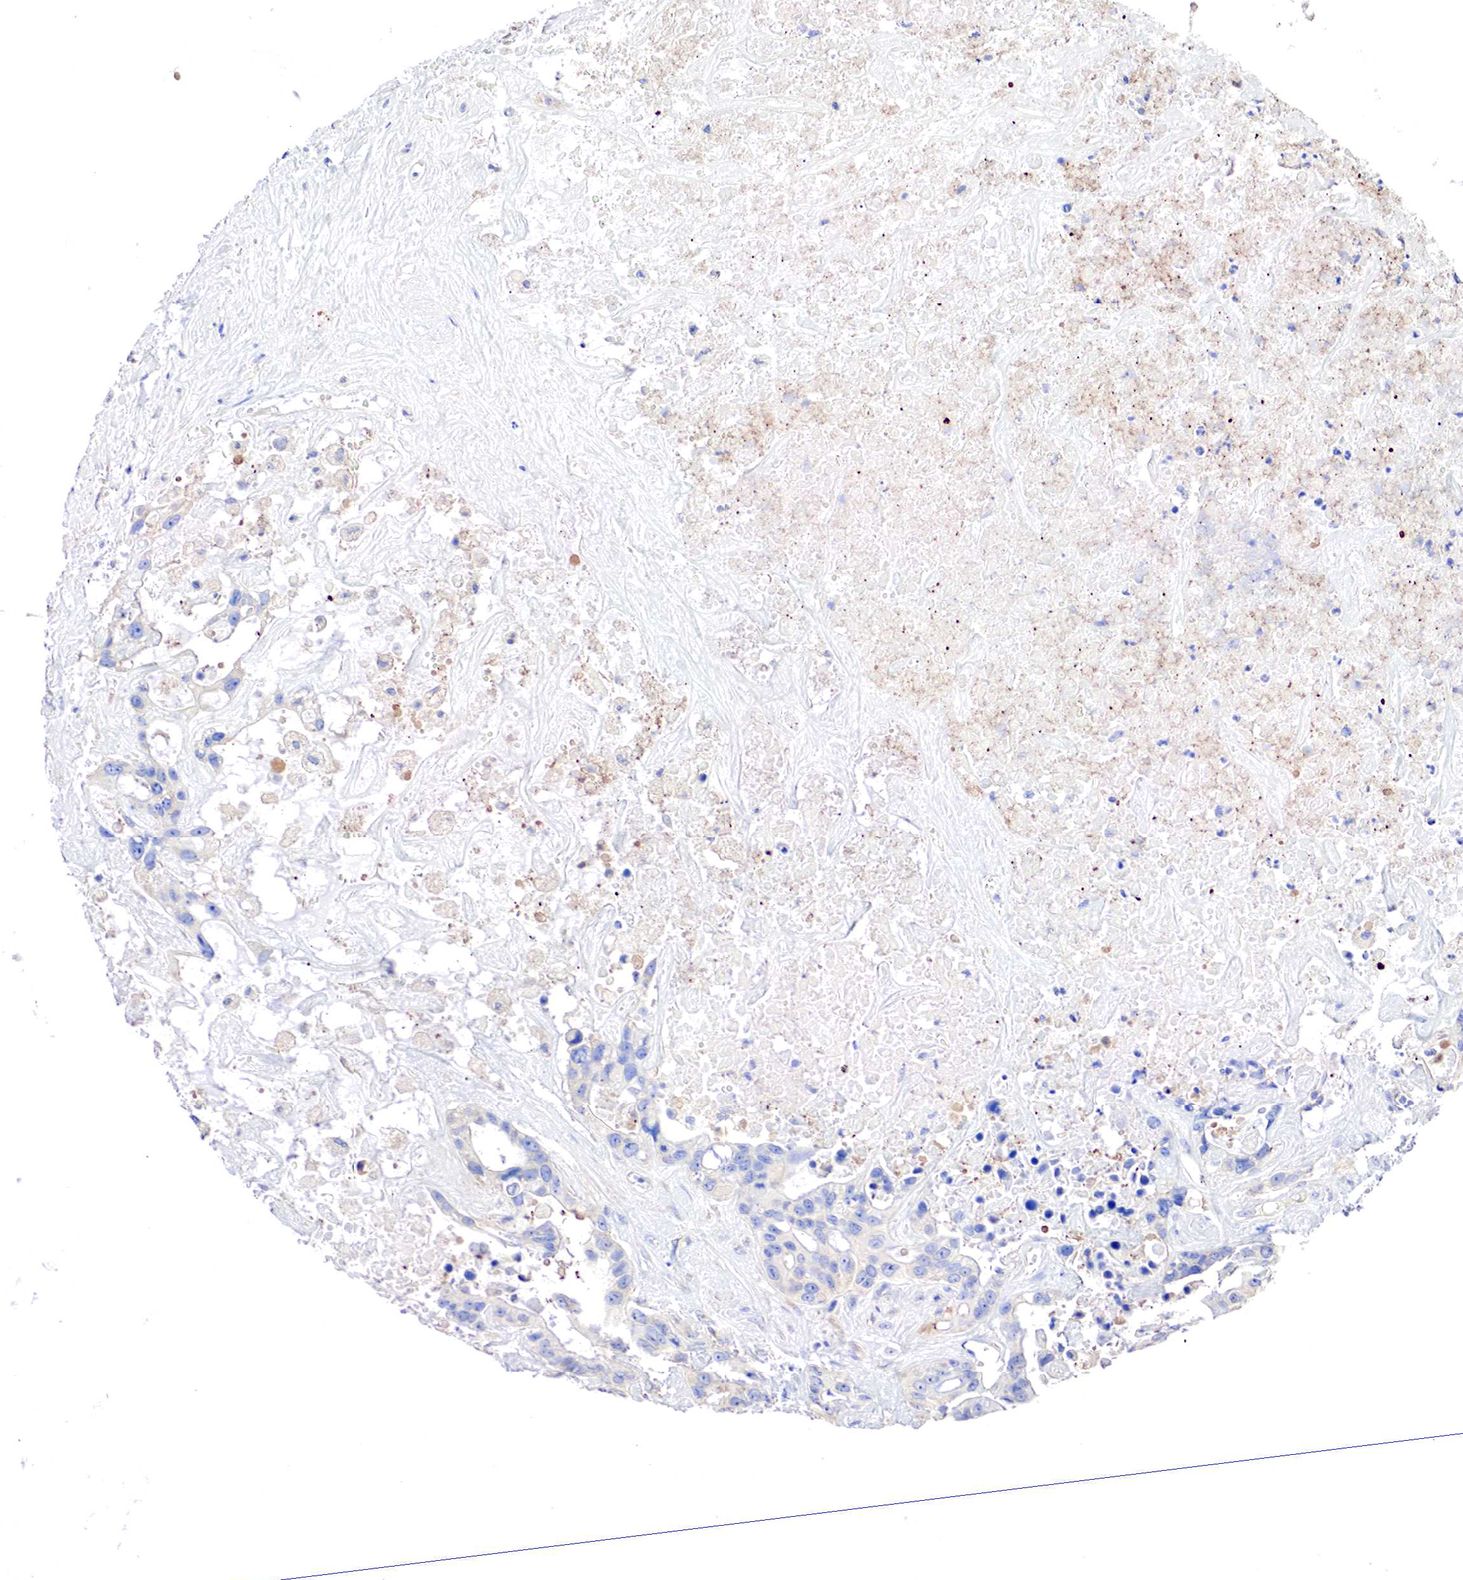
{"staining": {"intensity": "negative", "quantity": "none", "location": "none"}, "tissue": "liver cancer", "cell_type": "Tumor cells", "image_type": "cancer", "snomed": [{"axis": "morphology", "description": "Cholangiocarcinoma"}, {"axis": "topography", "description": "Liver"}], "caption": "Immunohistochemistry of human cholangiocarcinoma (liver) reveals no positivity in tumor cells.", "gene": "RDX", "patient": {"sex": "female", "age": 65}}